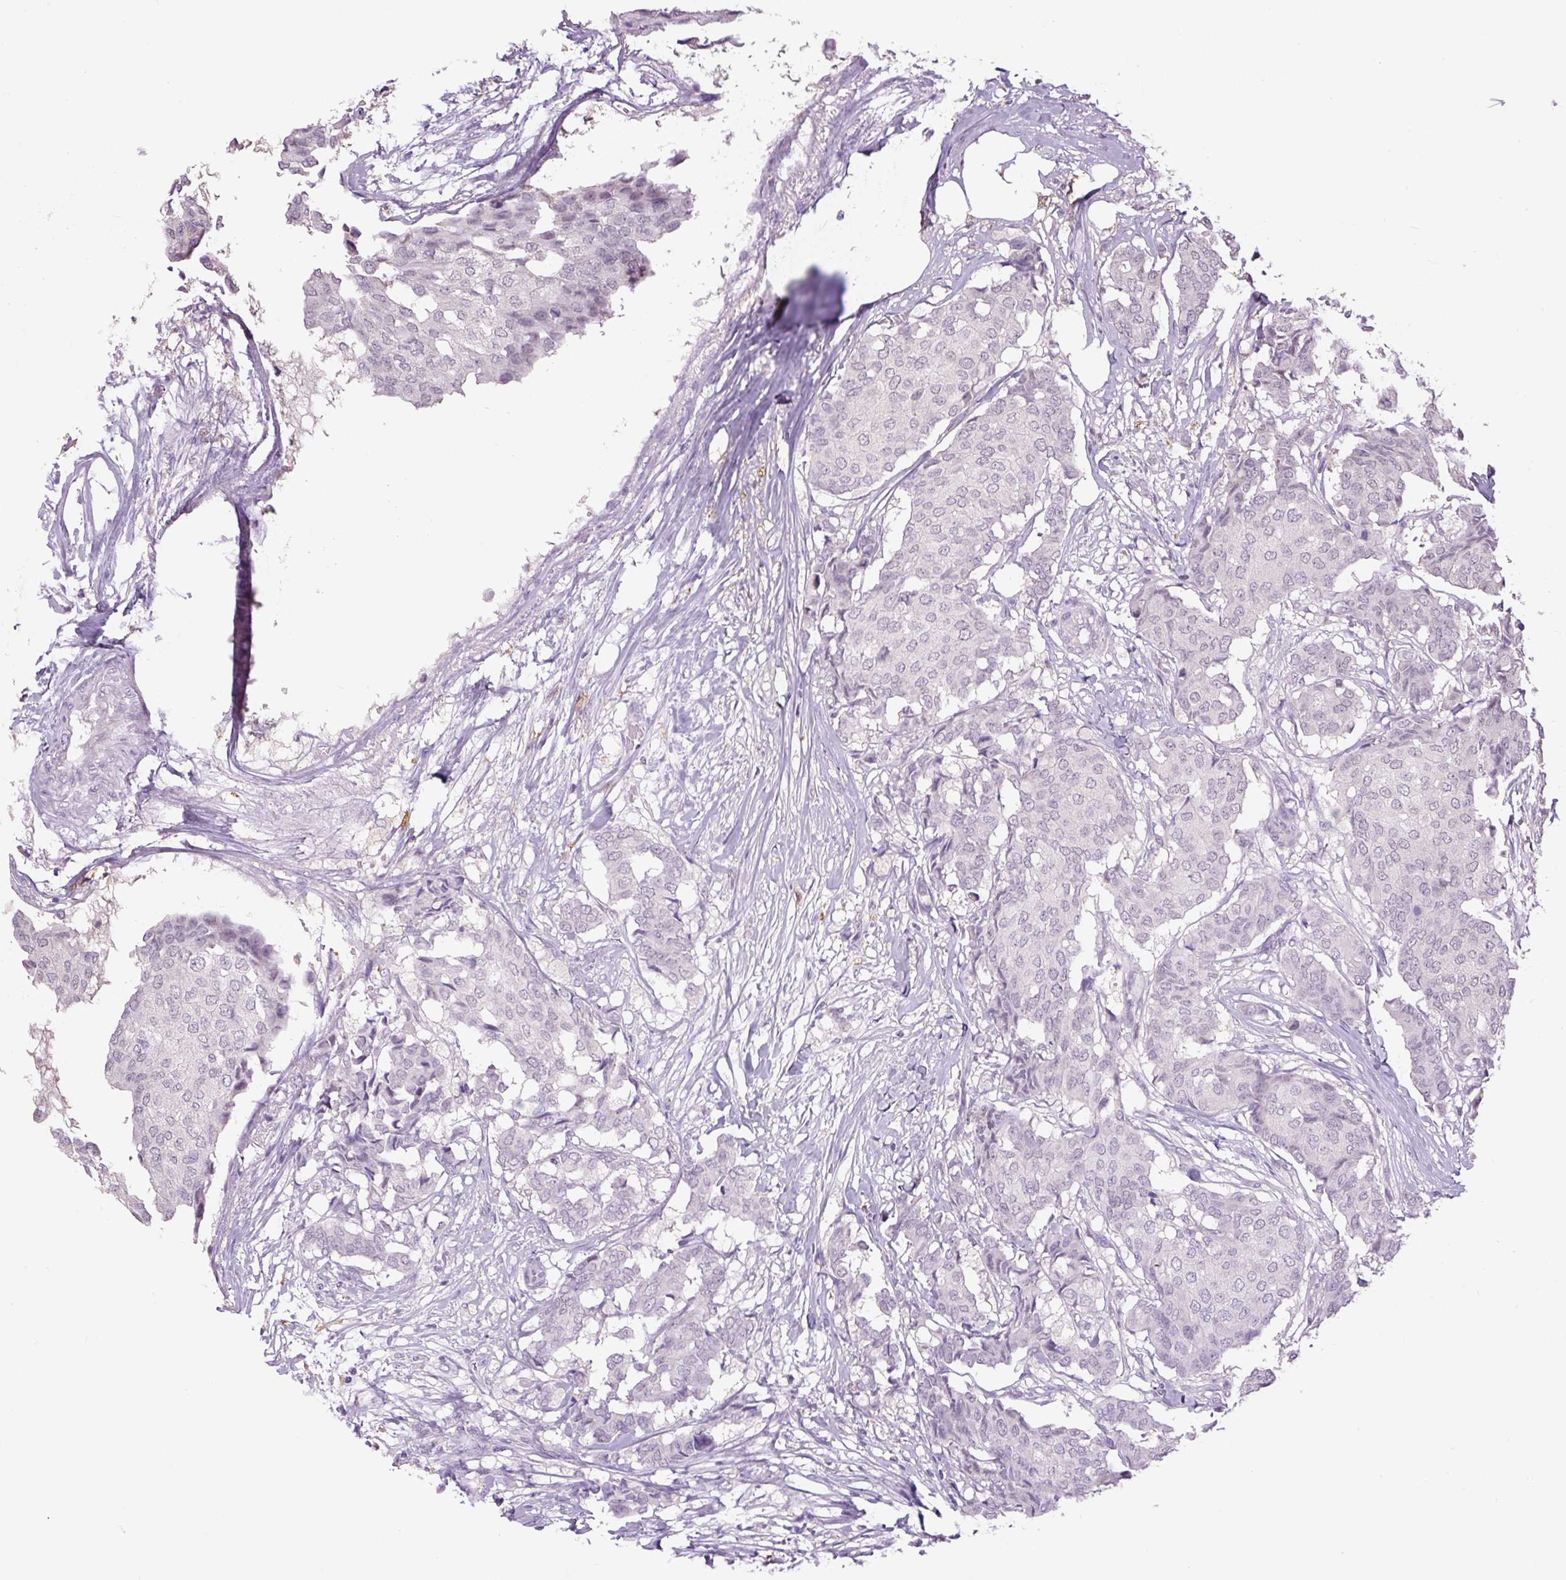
{"staining": {"intensity": "negative", "quantity": "none", "location": "none"}, "tissue": "breast cancer", "cell_type": "Tumor cells", "image_type": "cancer", "snomed": [{"axis": "morphology", "description": "Duct carcinoma"}, {"axis": "topography", "description": "Breast"}], "caption": "This micrograph is of breast cancer stained with immunohistochemistry (IHC) to label a protein in brown with the nuclei are counter-stained blue. There is no staining in tumor cells.", "gene": "SGF29", "patient": {"sex": "female", "age": 75}}